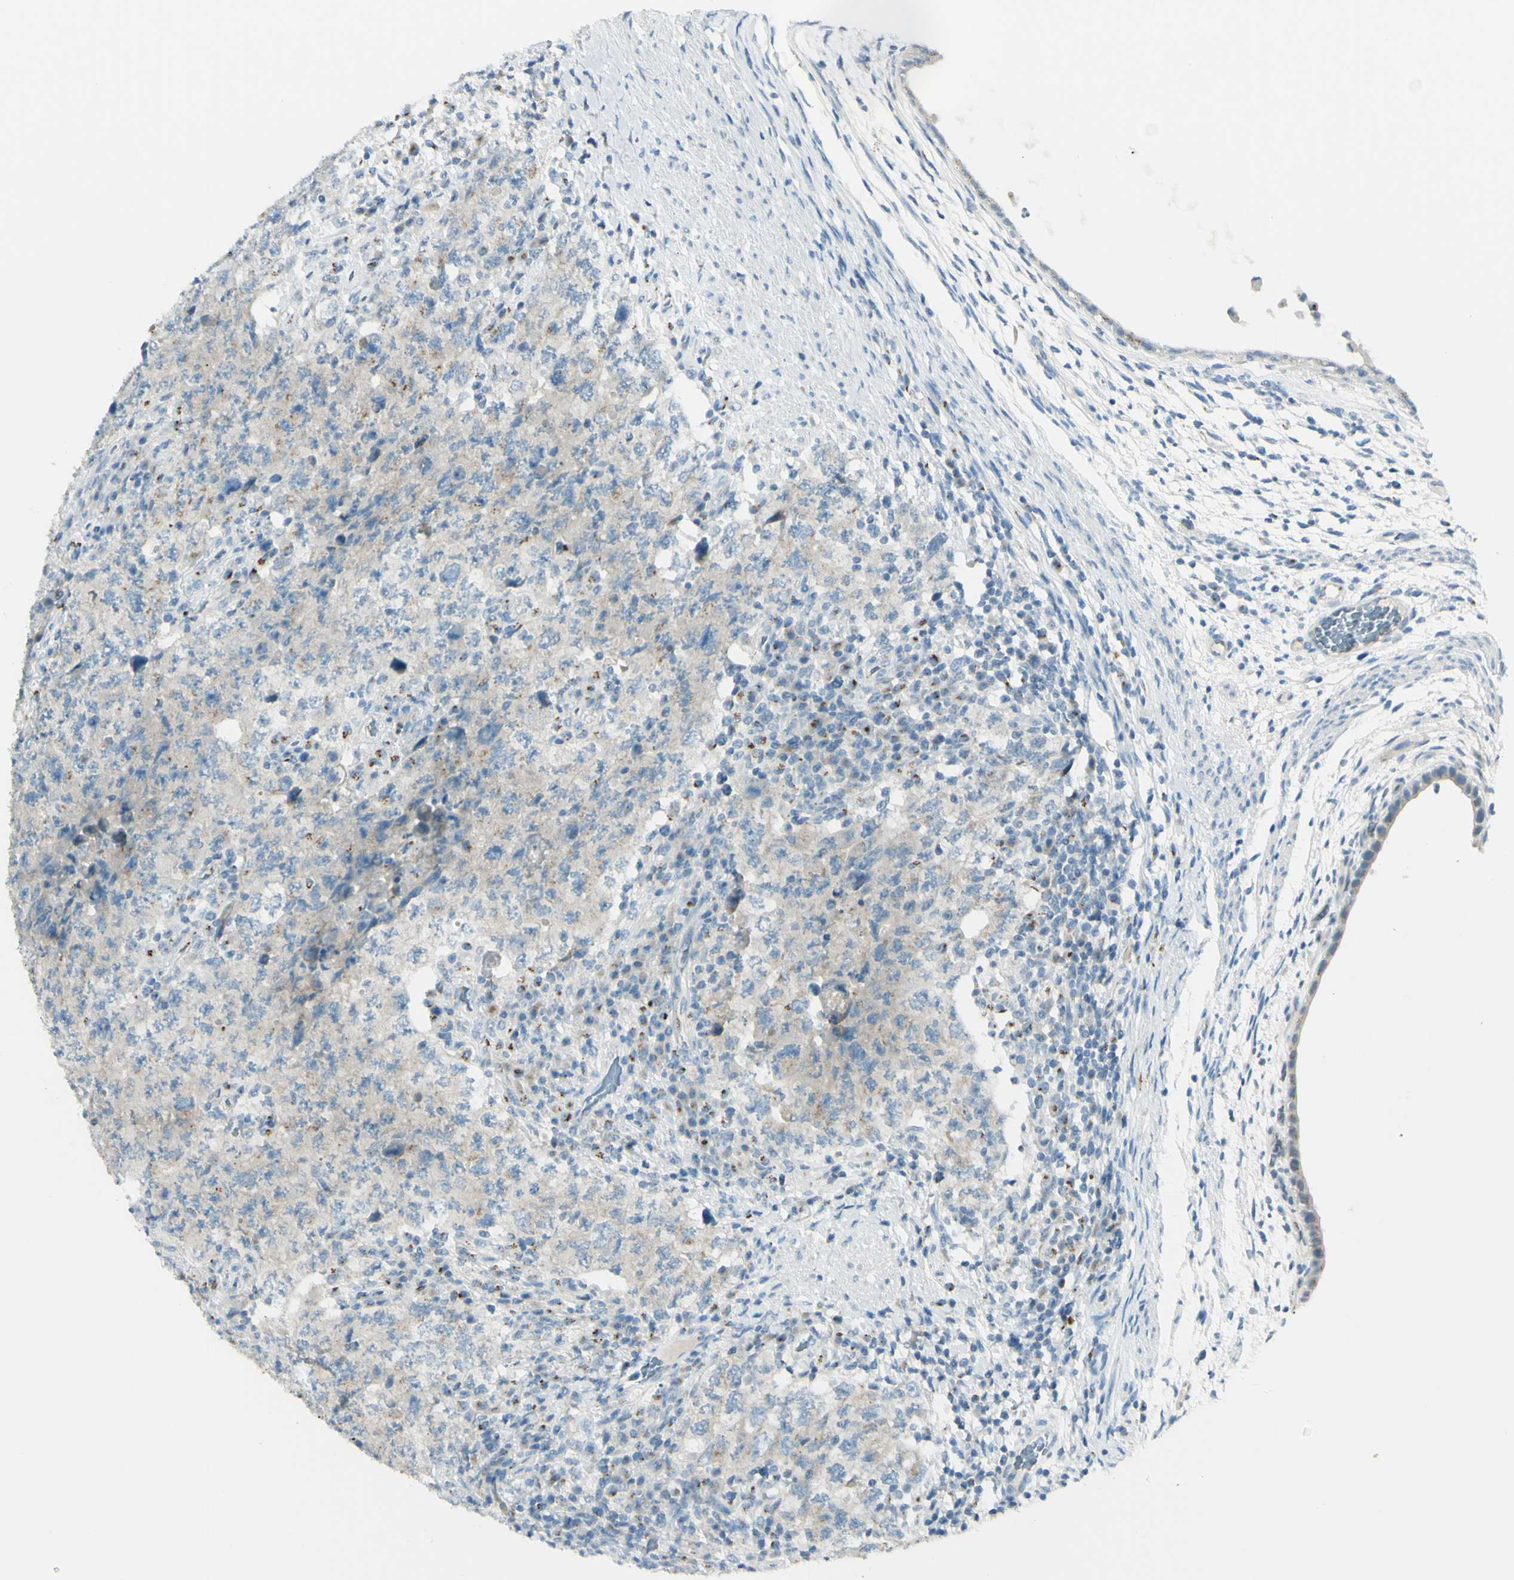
{"staining": {"intensity": "weak", "quantity": "<25%", "location": "cytoplasmic/membranous"}, "tissue": "testis cancer", "cell_type": "Tumor cells", "image_type": "cancer", "snomed": [{"axis": "morphology", "description": "Carcinoma, Embryonal, NOS"}, {"axis": "topography", "description": "Testis"}], "caption": "Immunohistochemical staining of embryonal carcinoma (testis) shows no significant staining in tumor cells.", "gene": "B4GALT1", "patient": {"sex": "male", "age": 26}}